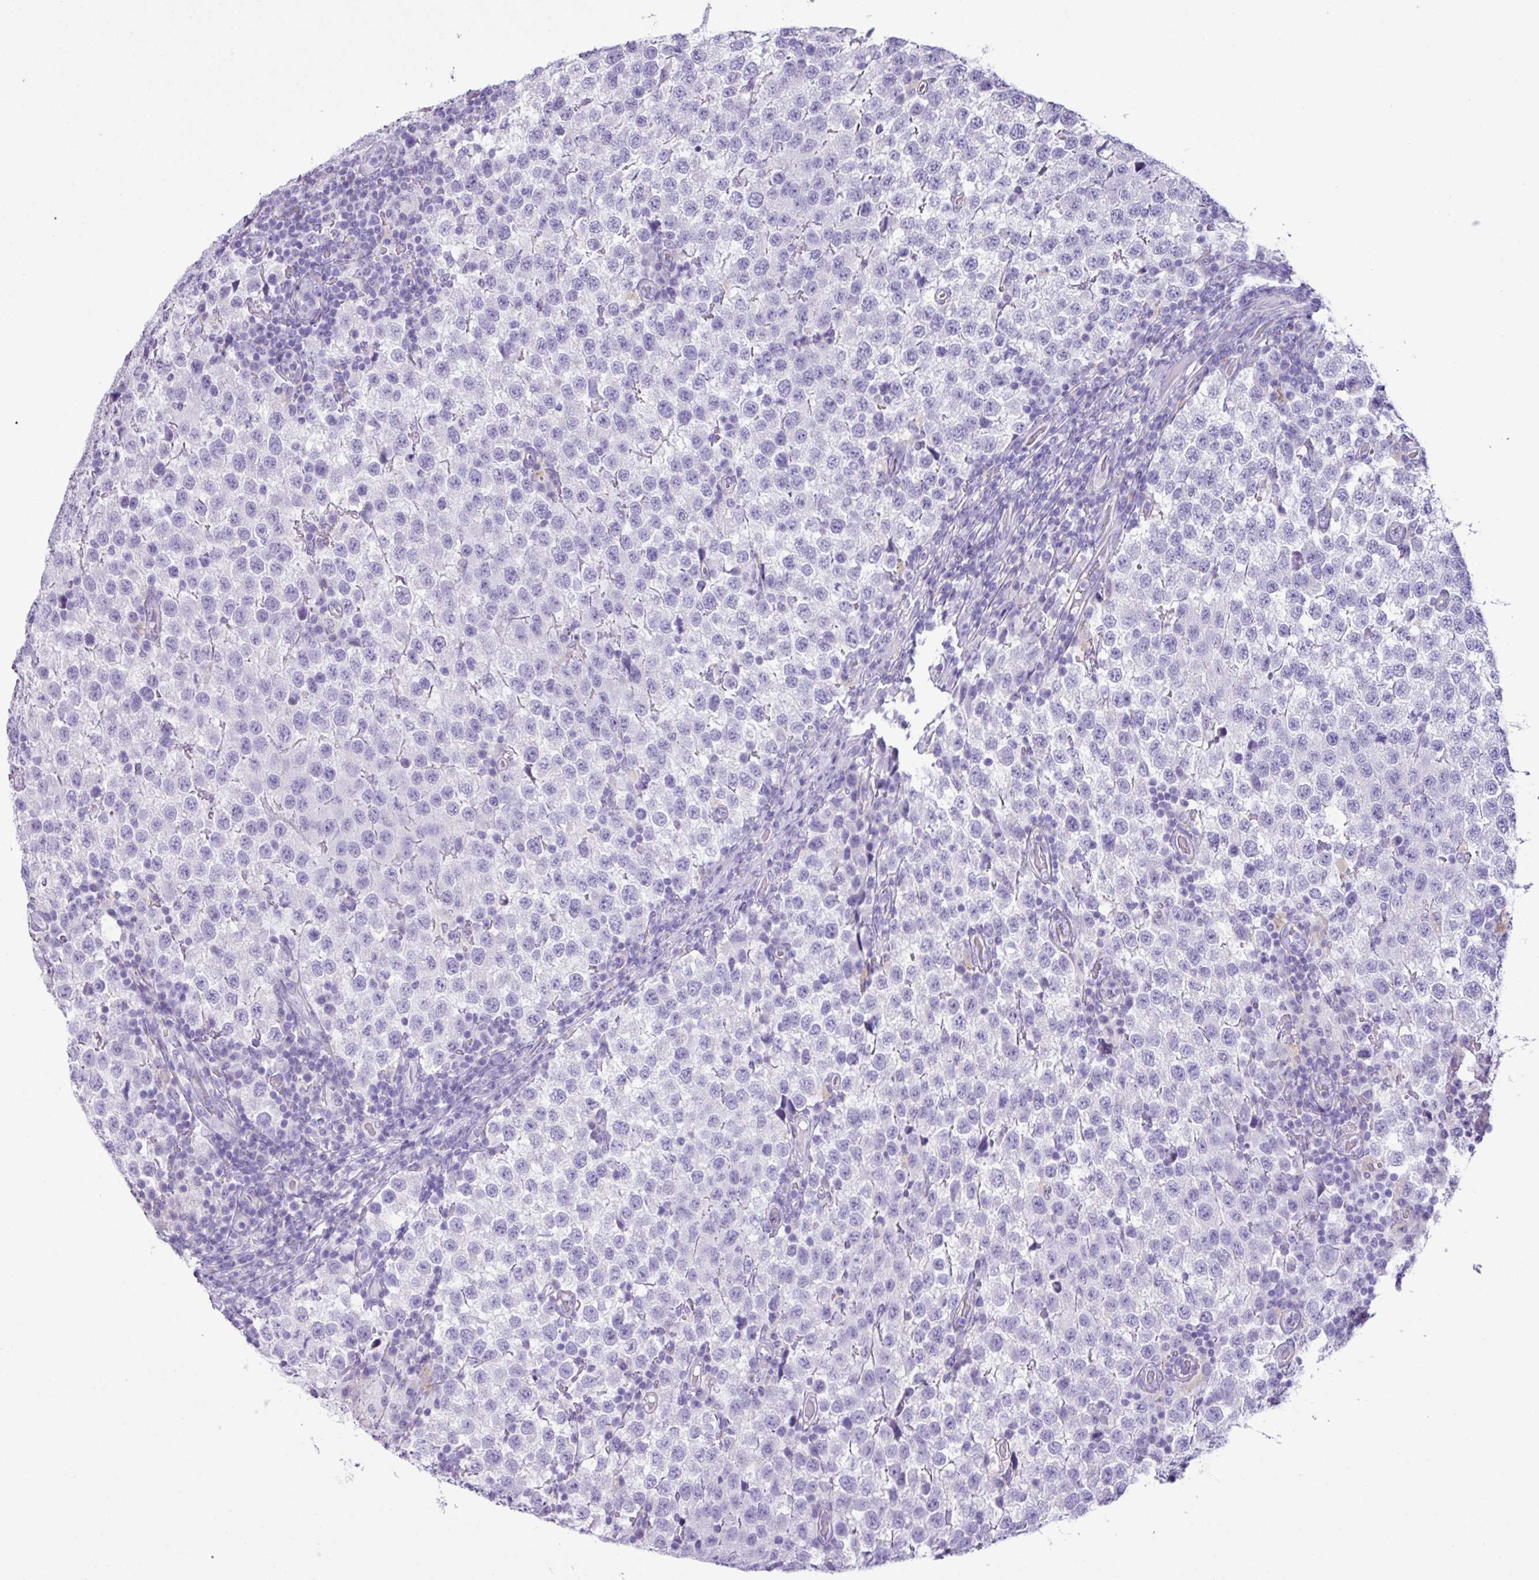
{"staining": {"intensity": "negative", "quantity": "none", "location": "none"}, "tissue": "testis cancer", "cell_type": "Tumor cells", "image_type": "cancer", "snomed": [{"axis": "morphology", "description": "Seminoma, NOS"}, {"axis": "topography", "description": "Testis"}], "caption": "High magnification brightfield microscopy of testis cancer stained with DAB (brown) and counterstained with hematoxylin (blue): tumor cells show no significant positivity.", "gene": "AGO3", "patient": {"sex": "male", "age": 34}}